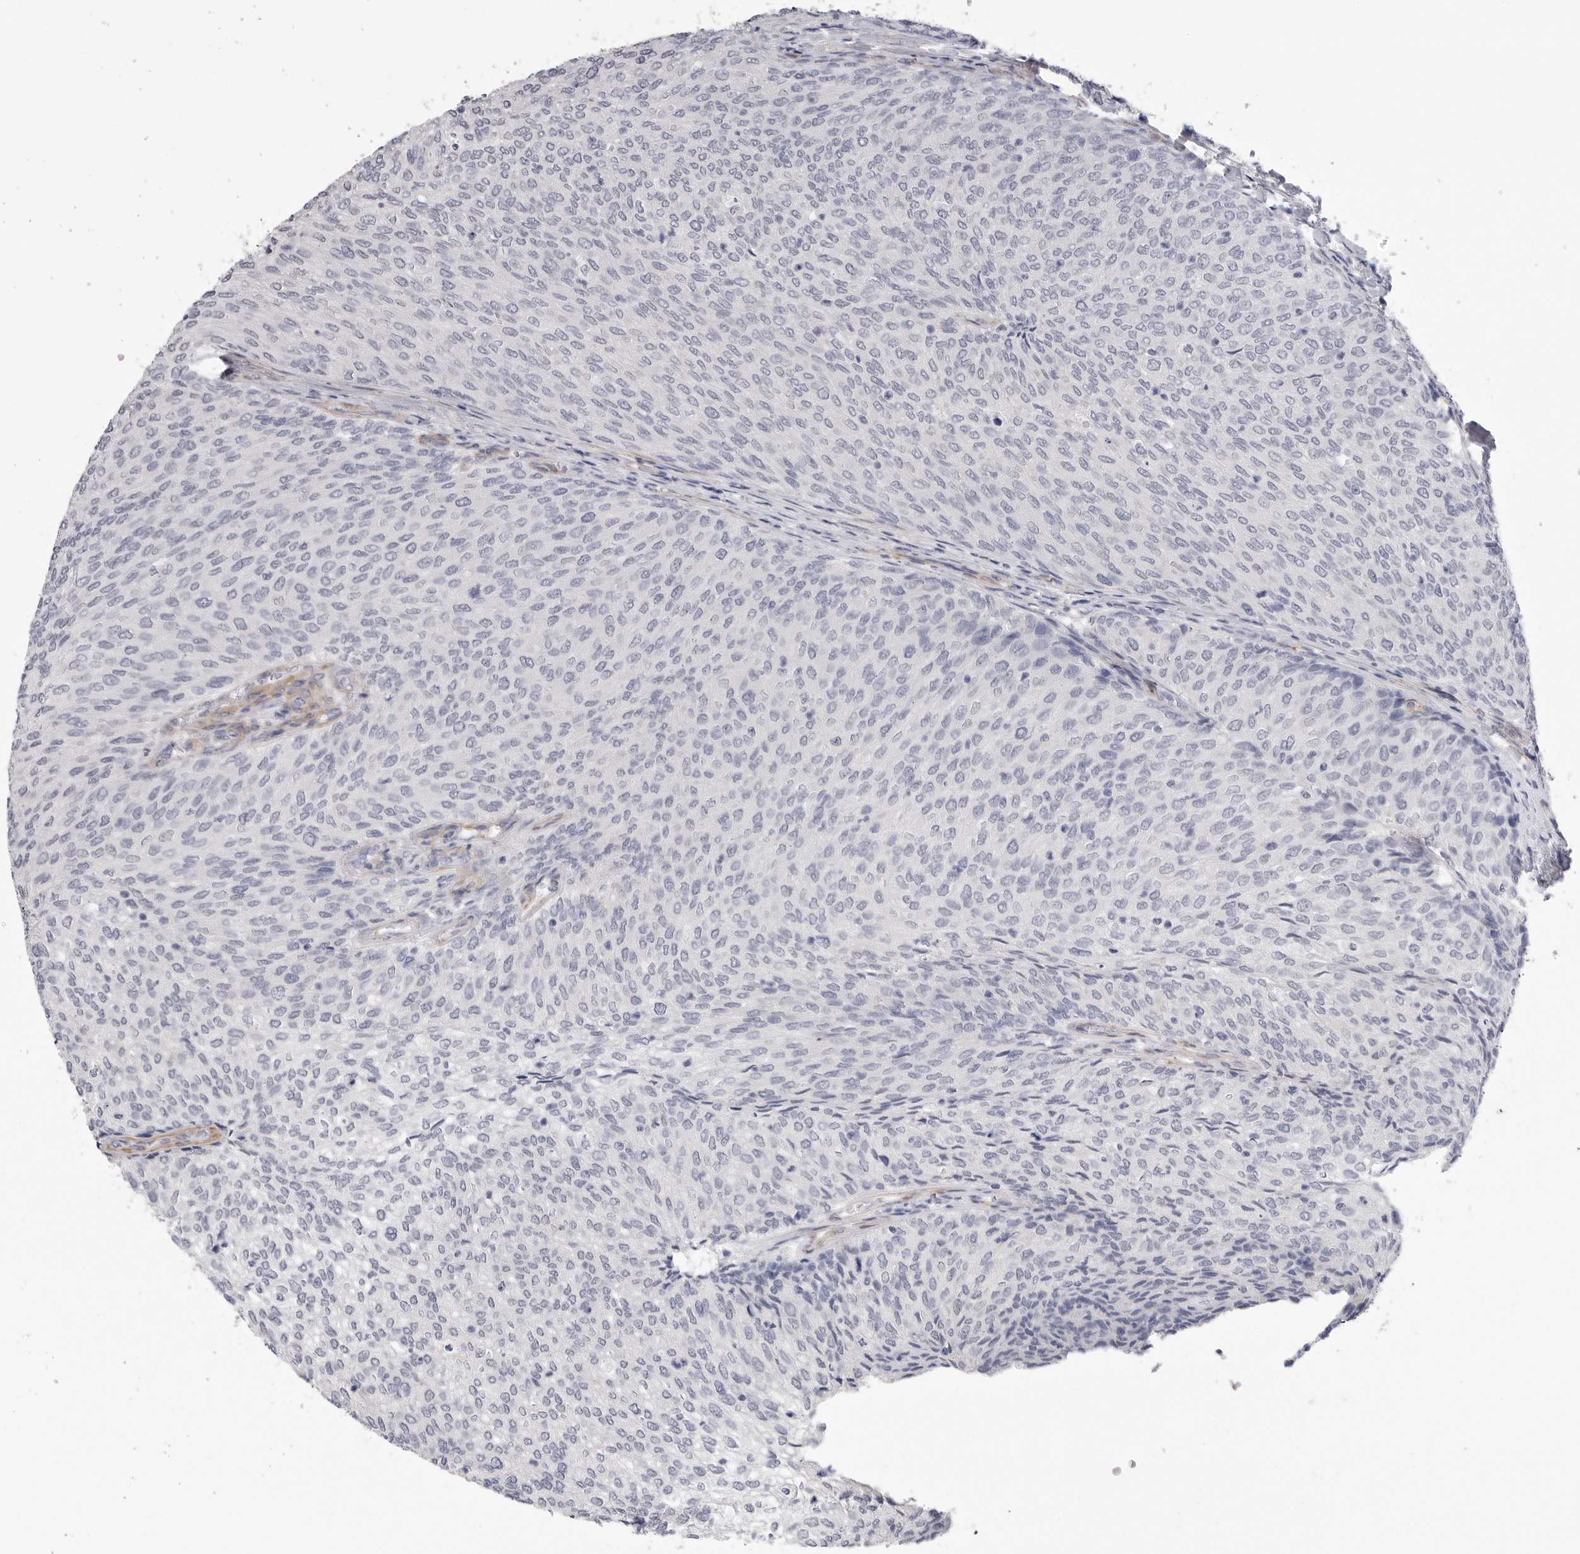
{"staining": {"intensity": "negative", "quantity": "none", "location": "none"}, "tissue": "urothelial cancer", "cell_type": "Tumor cells", "image_type": "cancer", "snomed": [{"axis": "morphology", "description": "Urothelial carcinoma, Low grade"}, {"axis": "topography", "description": "Urinary bladder"}], "caption": "DAB (3,3'-diaminobenzidine) immunohistochemical staining of human urothelial cancer reveals no significant staining in tumor cells.", "gene": "AKAP12", "patient": {"sex": "female", "age": 79}}